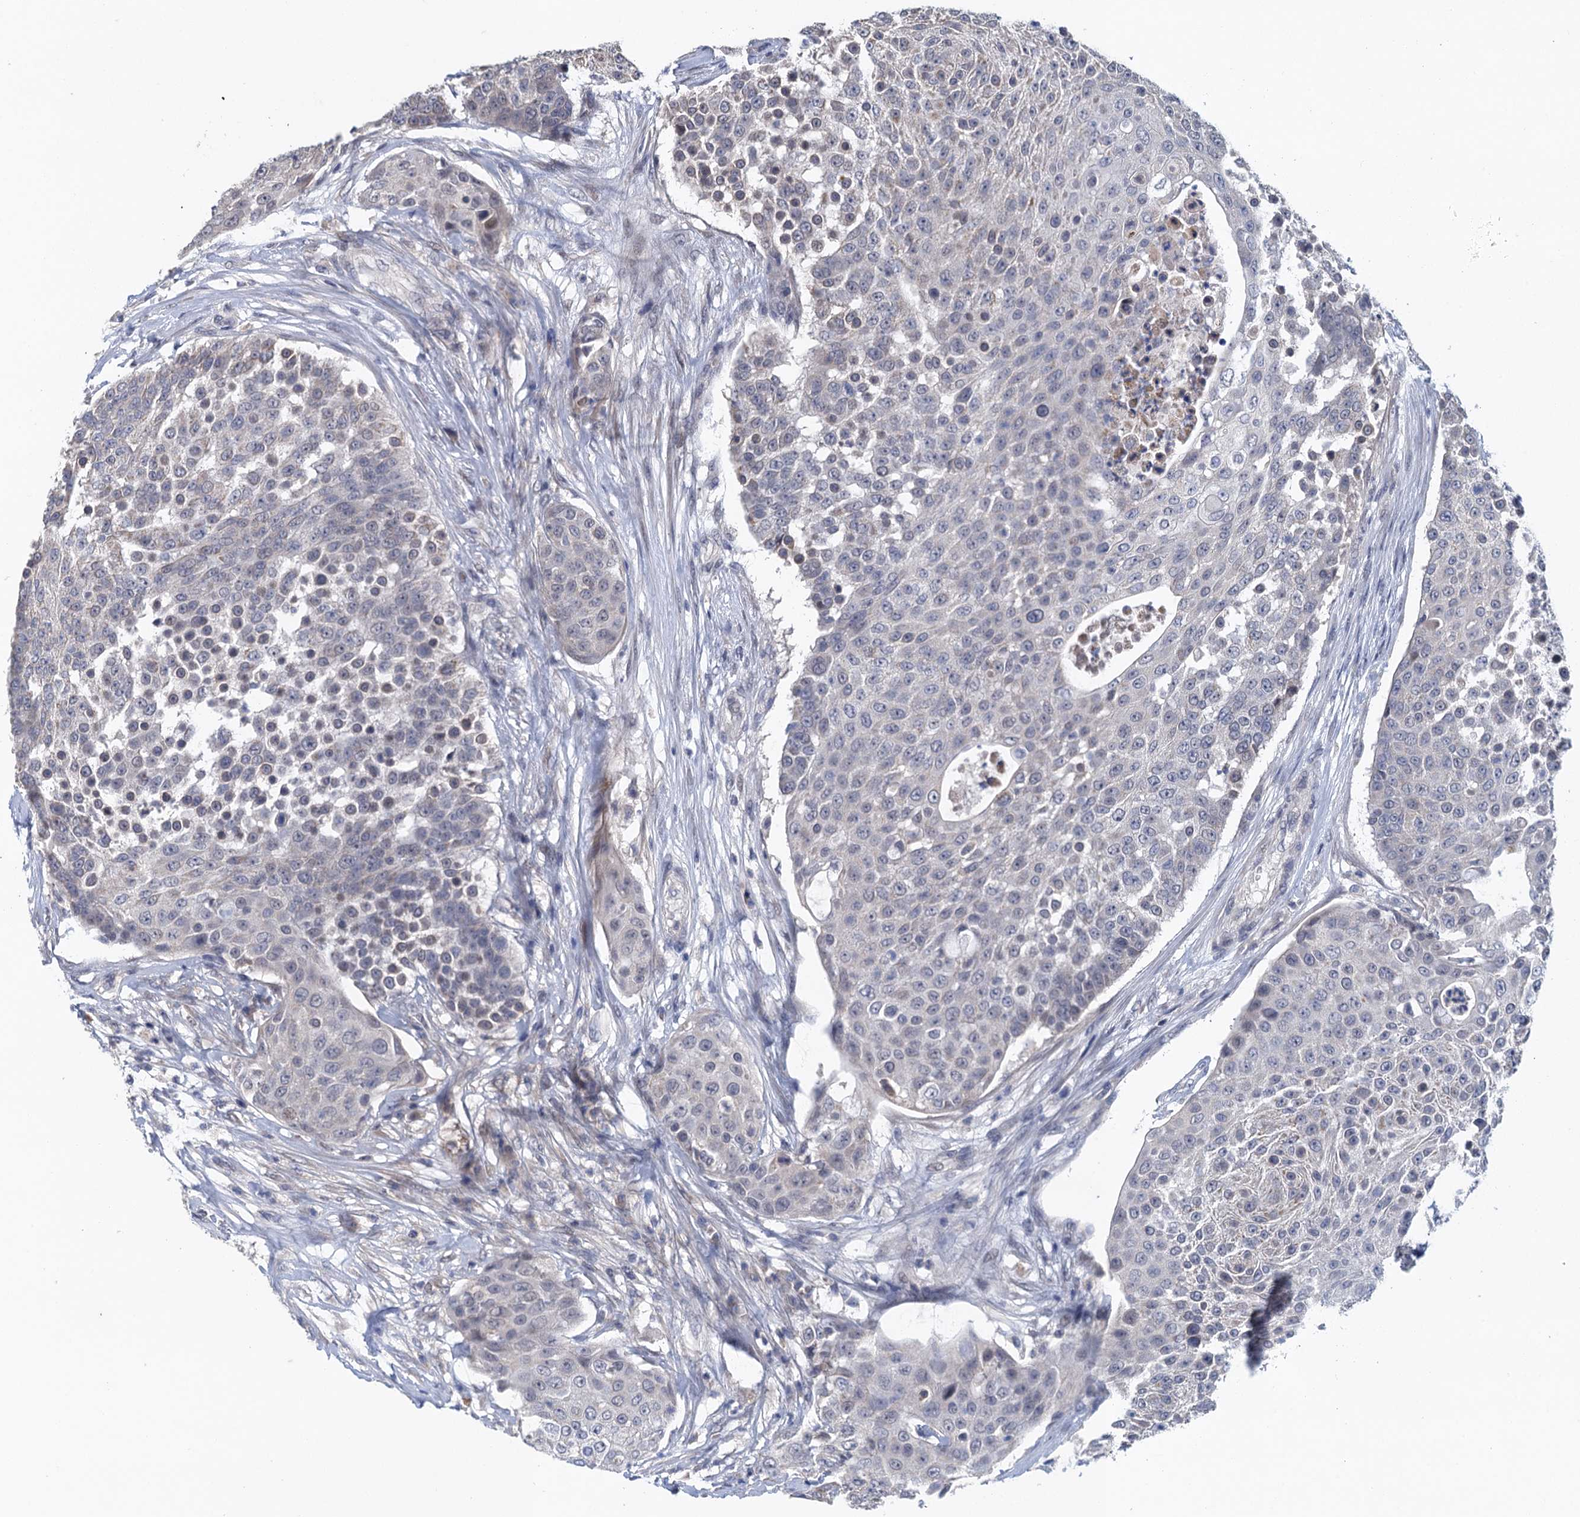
{"staining": {"intensity": "negative", "quantity": "none", "location": "none"}, "tissue": "urothelial cancer", "cell_type": "Tumor cells", "image_type": "cancer", "snomed": [{"axis": "morphology", "description": "Urothelial carcinoma, High grade"}, {"axis": "topography", "description": "Urinary bladder"}], "caption": "DAB (3,3'-diaminobenzidine) immunohistochemical staining of human urothelial cancer shows no significant positivity in tumor cells. (DAB immunohistochemistry, high magnification).", "gene": "MDM1", "patient": {"sex": "female", "age": 63}}